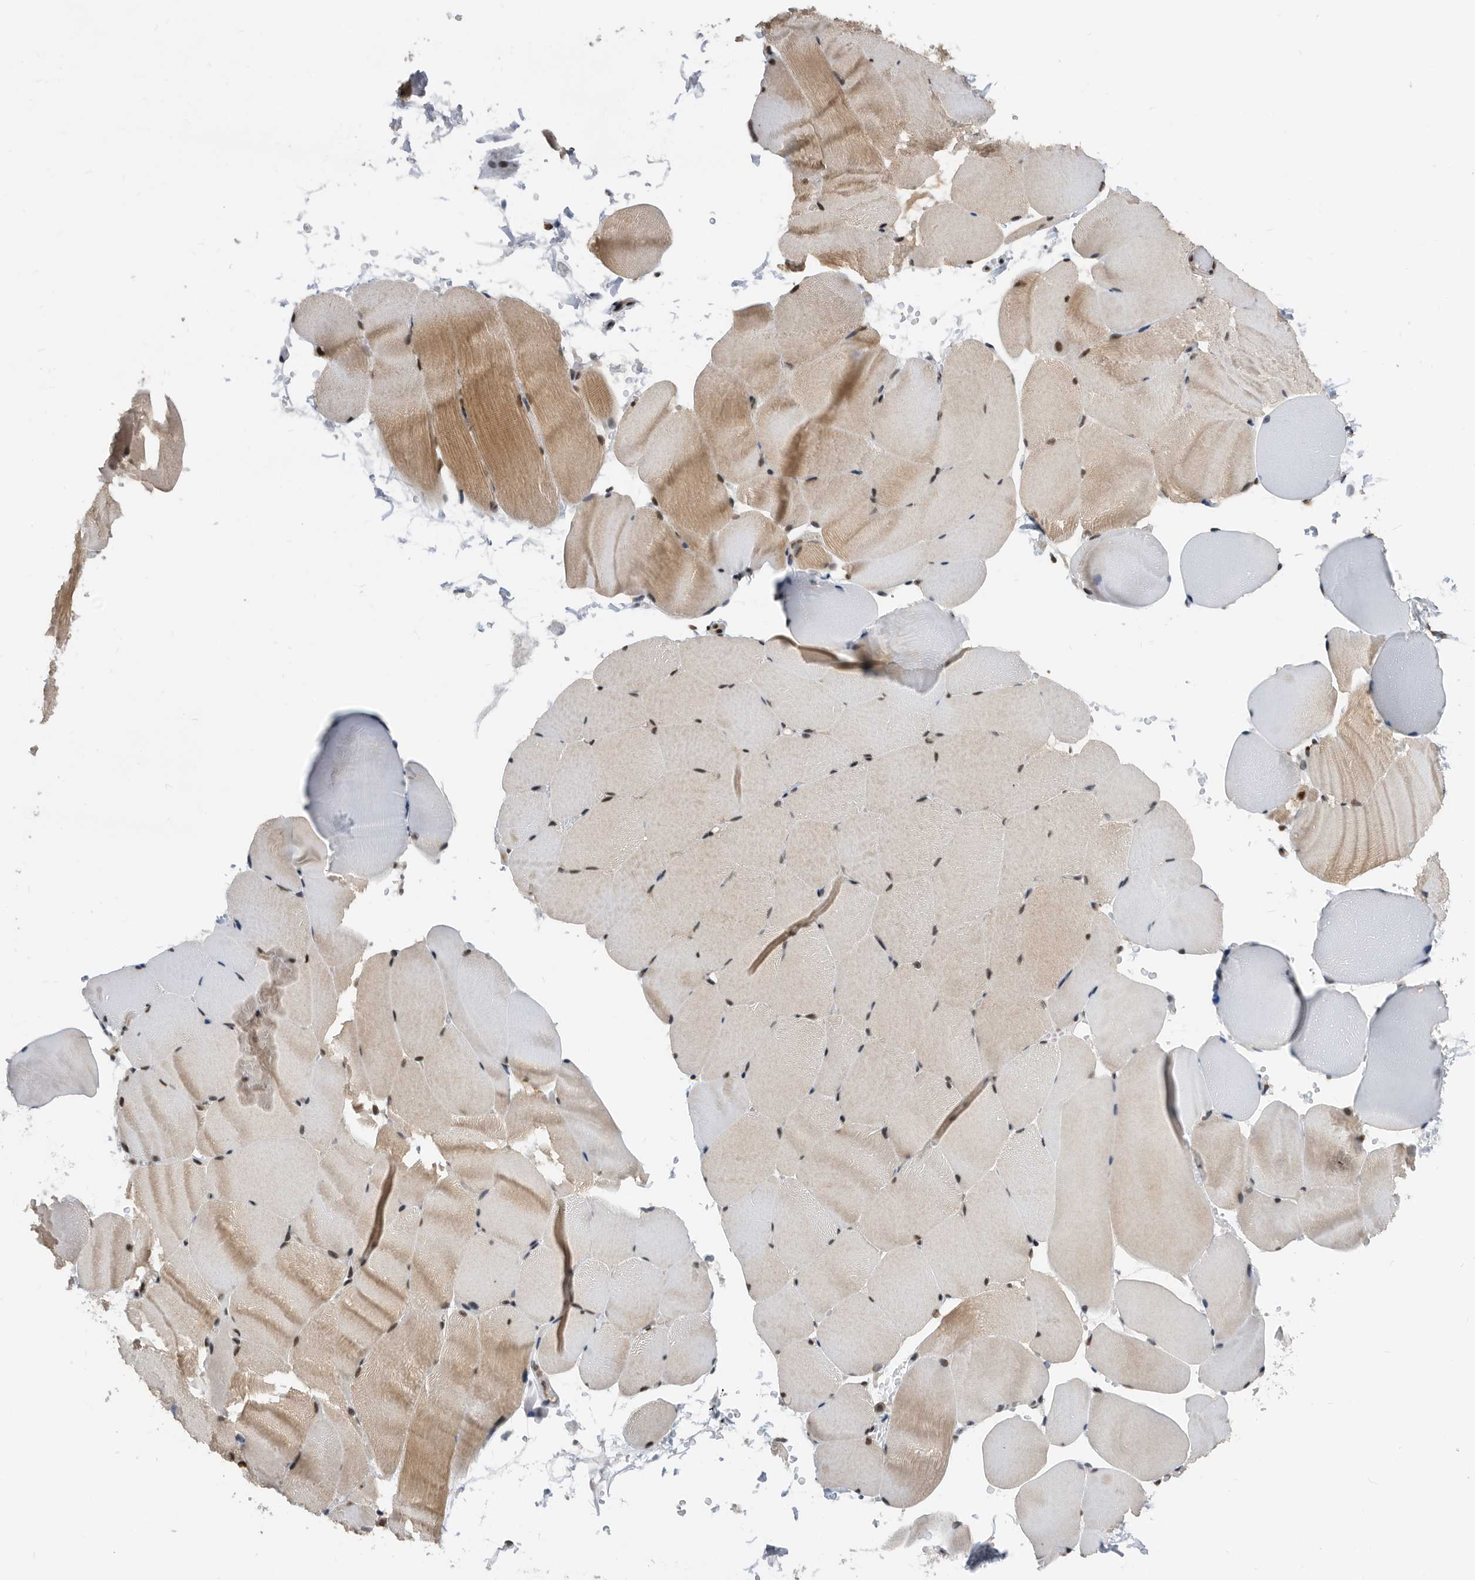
{"staining": {"intensity": "weak", "quantity": "25%-75%", "location": "cytoplasmic/membranous,nuclear"}, "tissue": "skeletal muscle", "cell_type": "Myocytes", "image_type": "normal", "snomed": [{"axis": "morphology", "description": "Normal tissue, NOS"}, {"axis": "topography", "description": "Skeletal muscle"}, {"axis": "topography", "description": "Parathyroid gland"}], "caption": "Immunohistochemistry image of benign skeletal muscle stained for a protein (brown), which reveals low levels of weak cytoplasmic/membranous,nuclear staining in about 25%-75% of myocytes.", "gene": "ZNF260", "patient": {"sex": "female", "age": 37}}